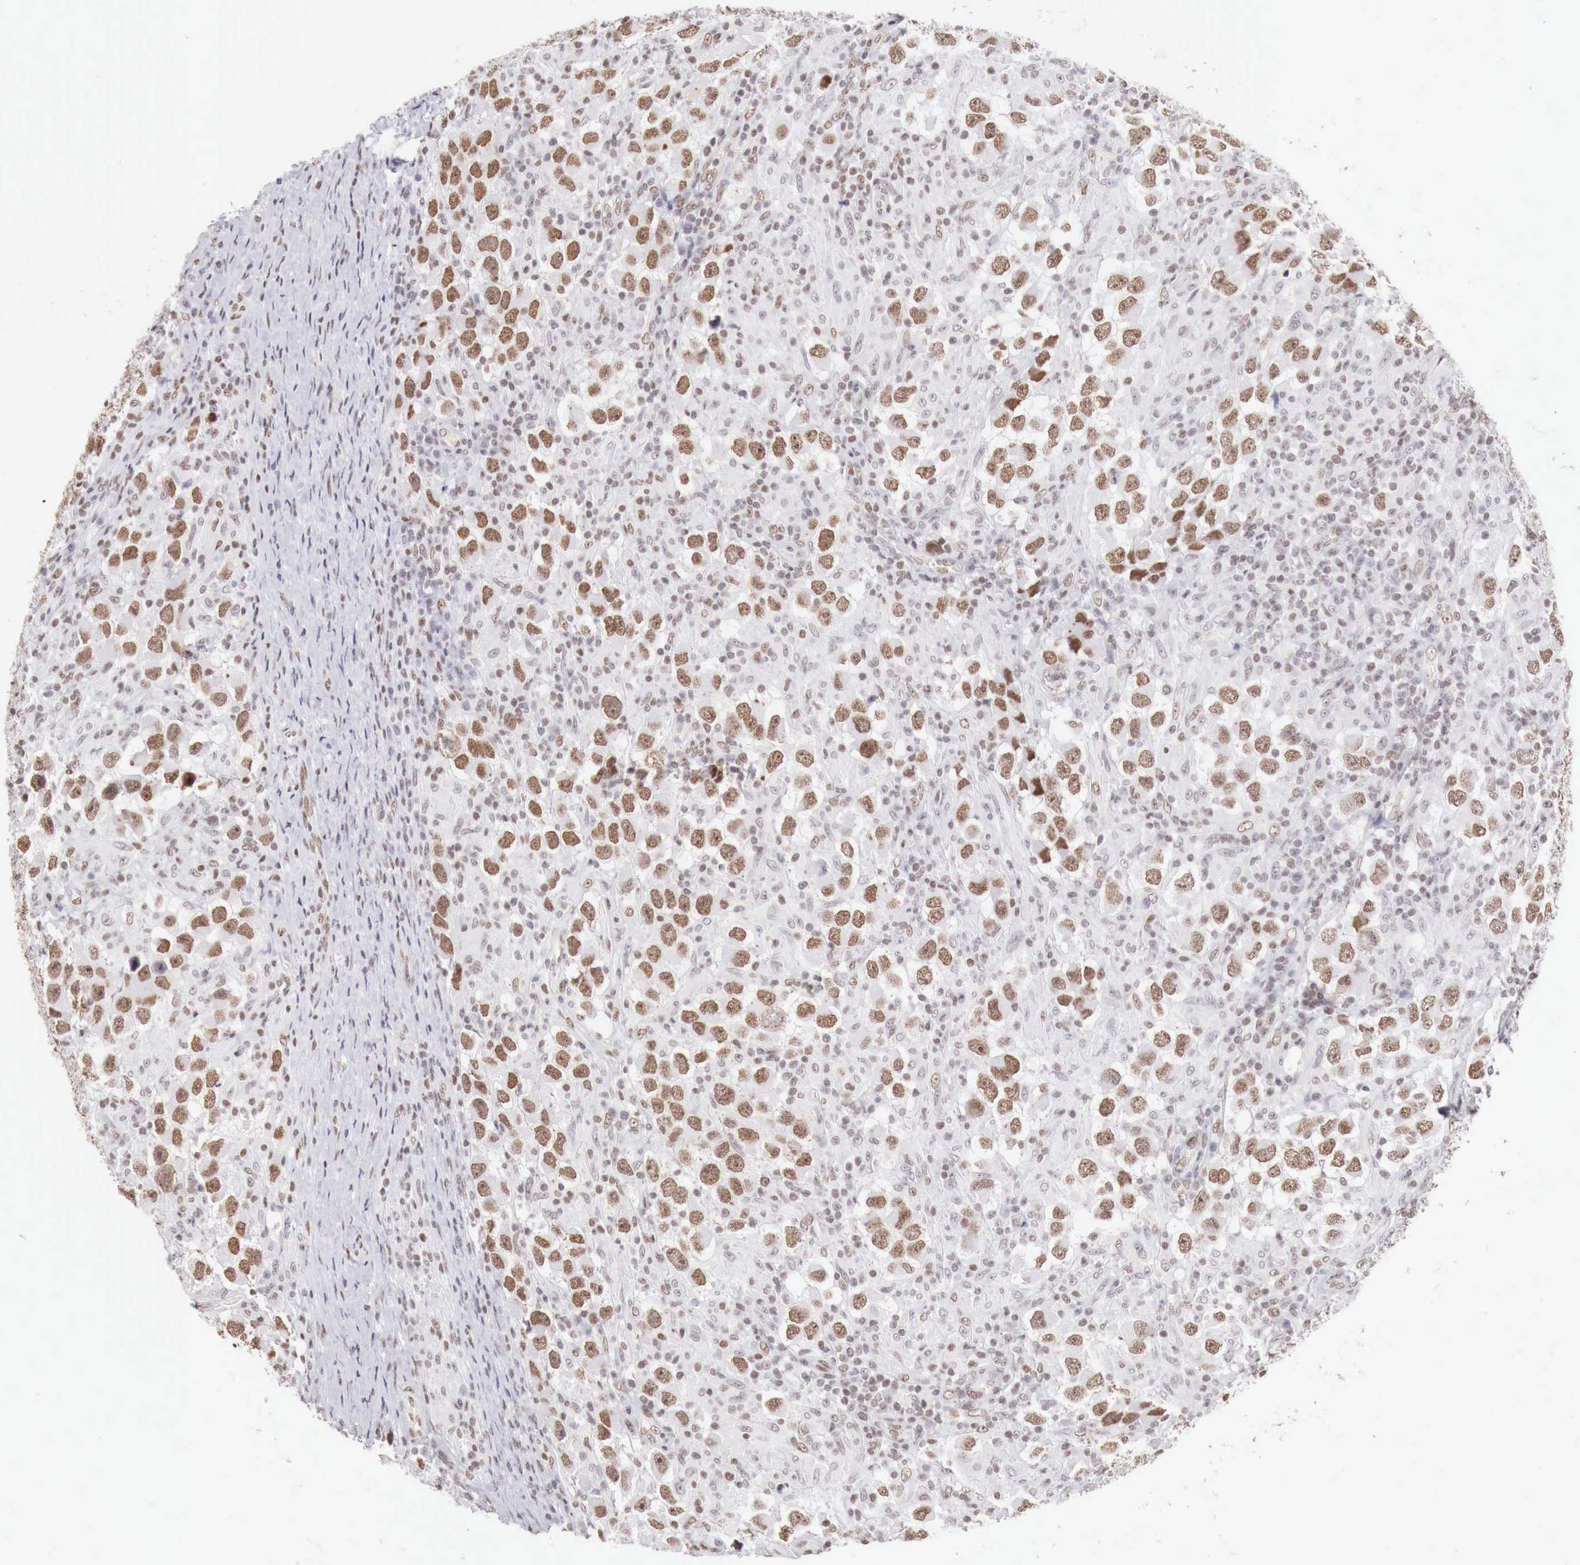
{"staining": {"intensity": "weak", "quantity": "25%-75%", "location": "nuclear"}, "tissue": "testis cancer", "cell_type": "Tumor cells", "image_type": "cancer", "snomed": [{"axis": "morphology", "description": "Carcinoma, Embryonal, NOS"}, {"axis": "topography", "description": "Testis"}], "caption": "Weak nuclear protein expression is appreciated in about 25%-75% of tumor cells in embryonal carcinoma (testis).", "gene": "PHF14", "patient": {"sex": "male", "age": 21}}